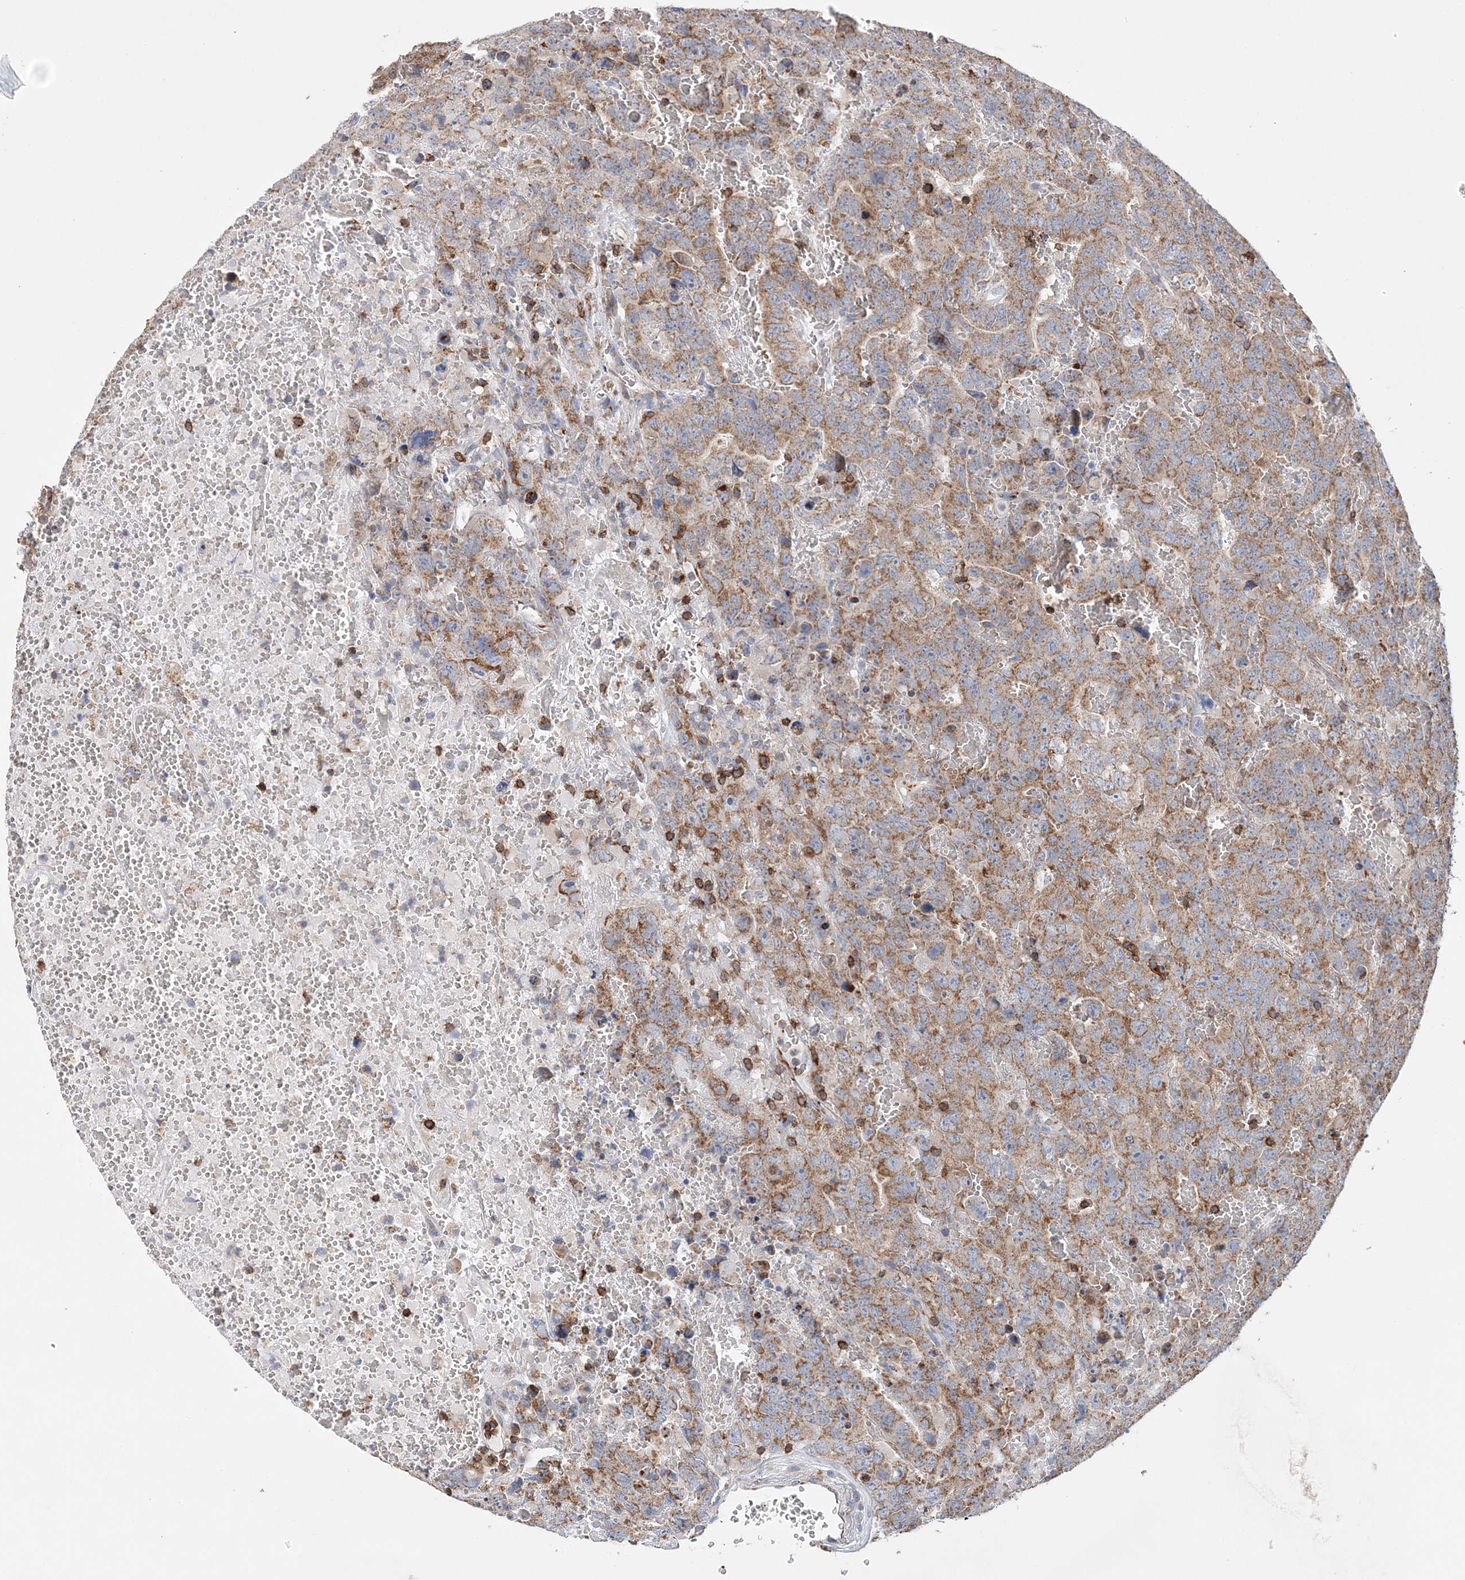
{"staining": {"intensity": "moderate", "quantity": ">75%", "location": "cytoplasmic/membranous"}, "tissue": "testis cancer", "cell_type": "Tumor cells", "image_type": "cancer", "snomed": [{"axis": "morphology", "description": "Carcinoma, Embryonal, NOS"}, {"axis": "topography", "description": "Testis"}], "caption": "The photomicrograph exhibits staining of testis embryonal carcinoma, revealing moderate cytoplasmic/membranous protein expression (brown color) within tumor cells.", "gene": "TTC32", "patient": {"sex": "male", "age": 45}}